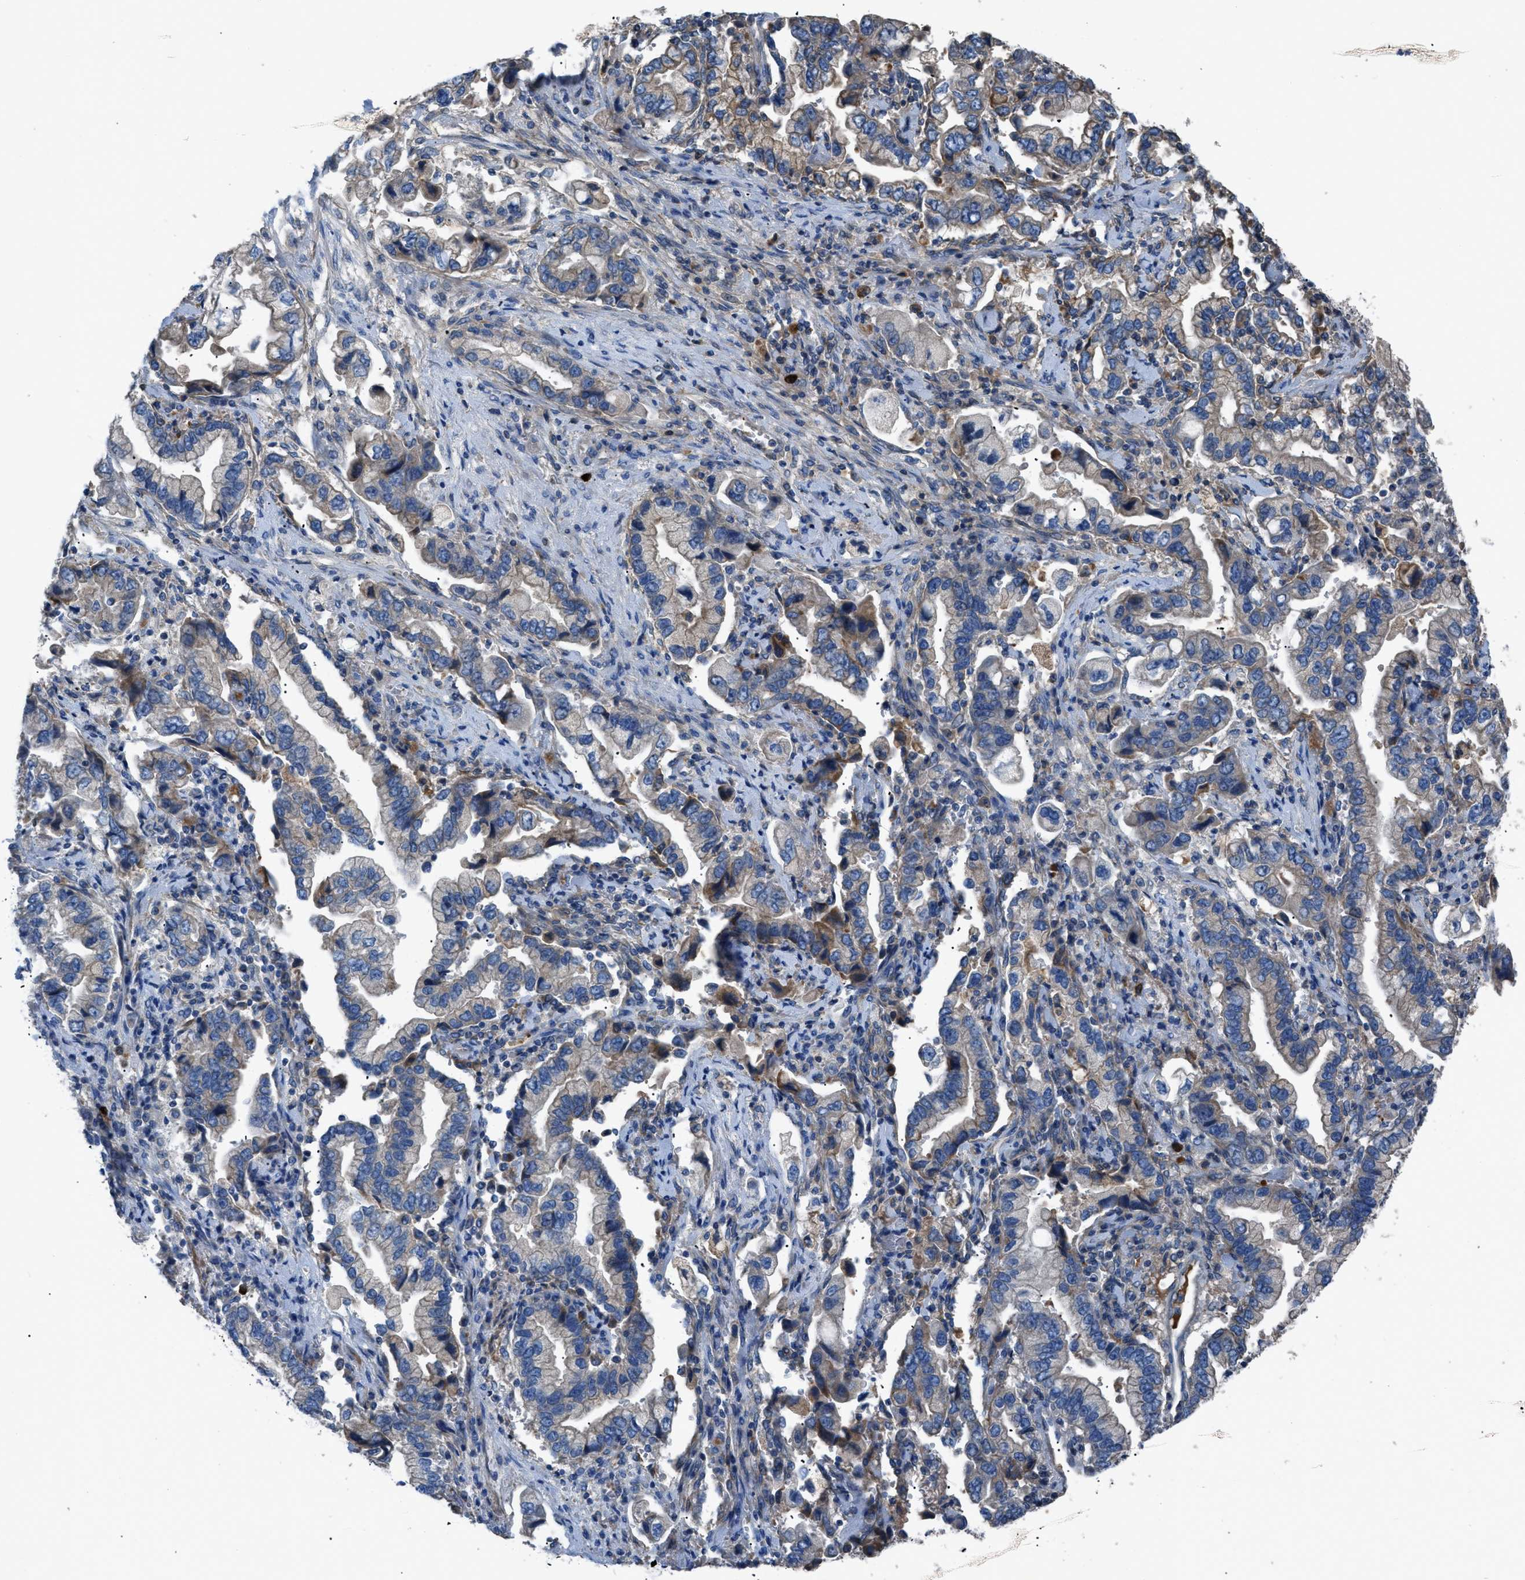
{"staining": {"intensity": "weak", "quantity": "25%-75%", "location": "cytoplasmic/membranous"}, "tissue": "stomach cancer", "cell_type": "Tumor cells", "image_type": "cancer", "snomed": [{"axis": "morphology", "description": "Normal tissue, NOS"}, {"axis": "morphology", "description": "Adenocarcinoma, NOS"}, {"axis": "topography", "description": "Stomach"}], "caption": "A brown stain shows weak cytoplasmic/membranous staining of a protein in human stomach cancer (adenocarcinoma) tumor cells.", "gene": "SGCZ", "patient": {"sex": "male", "age": 62}}